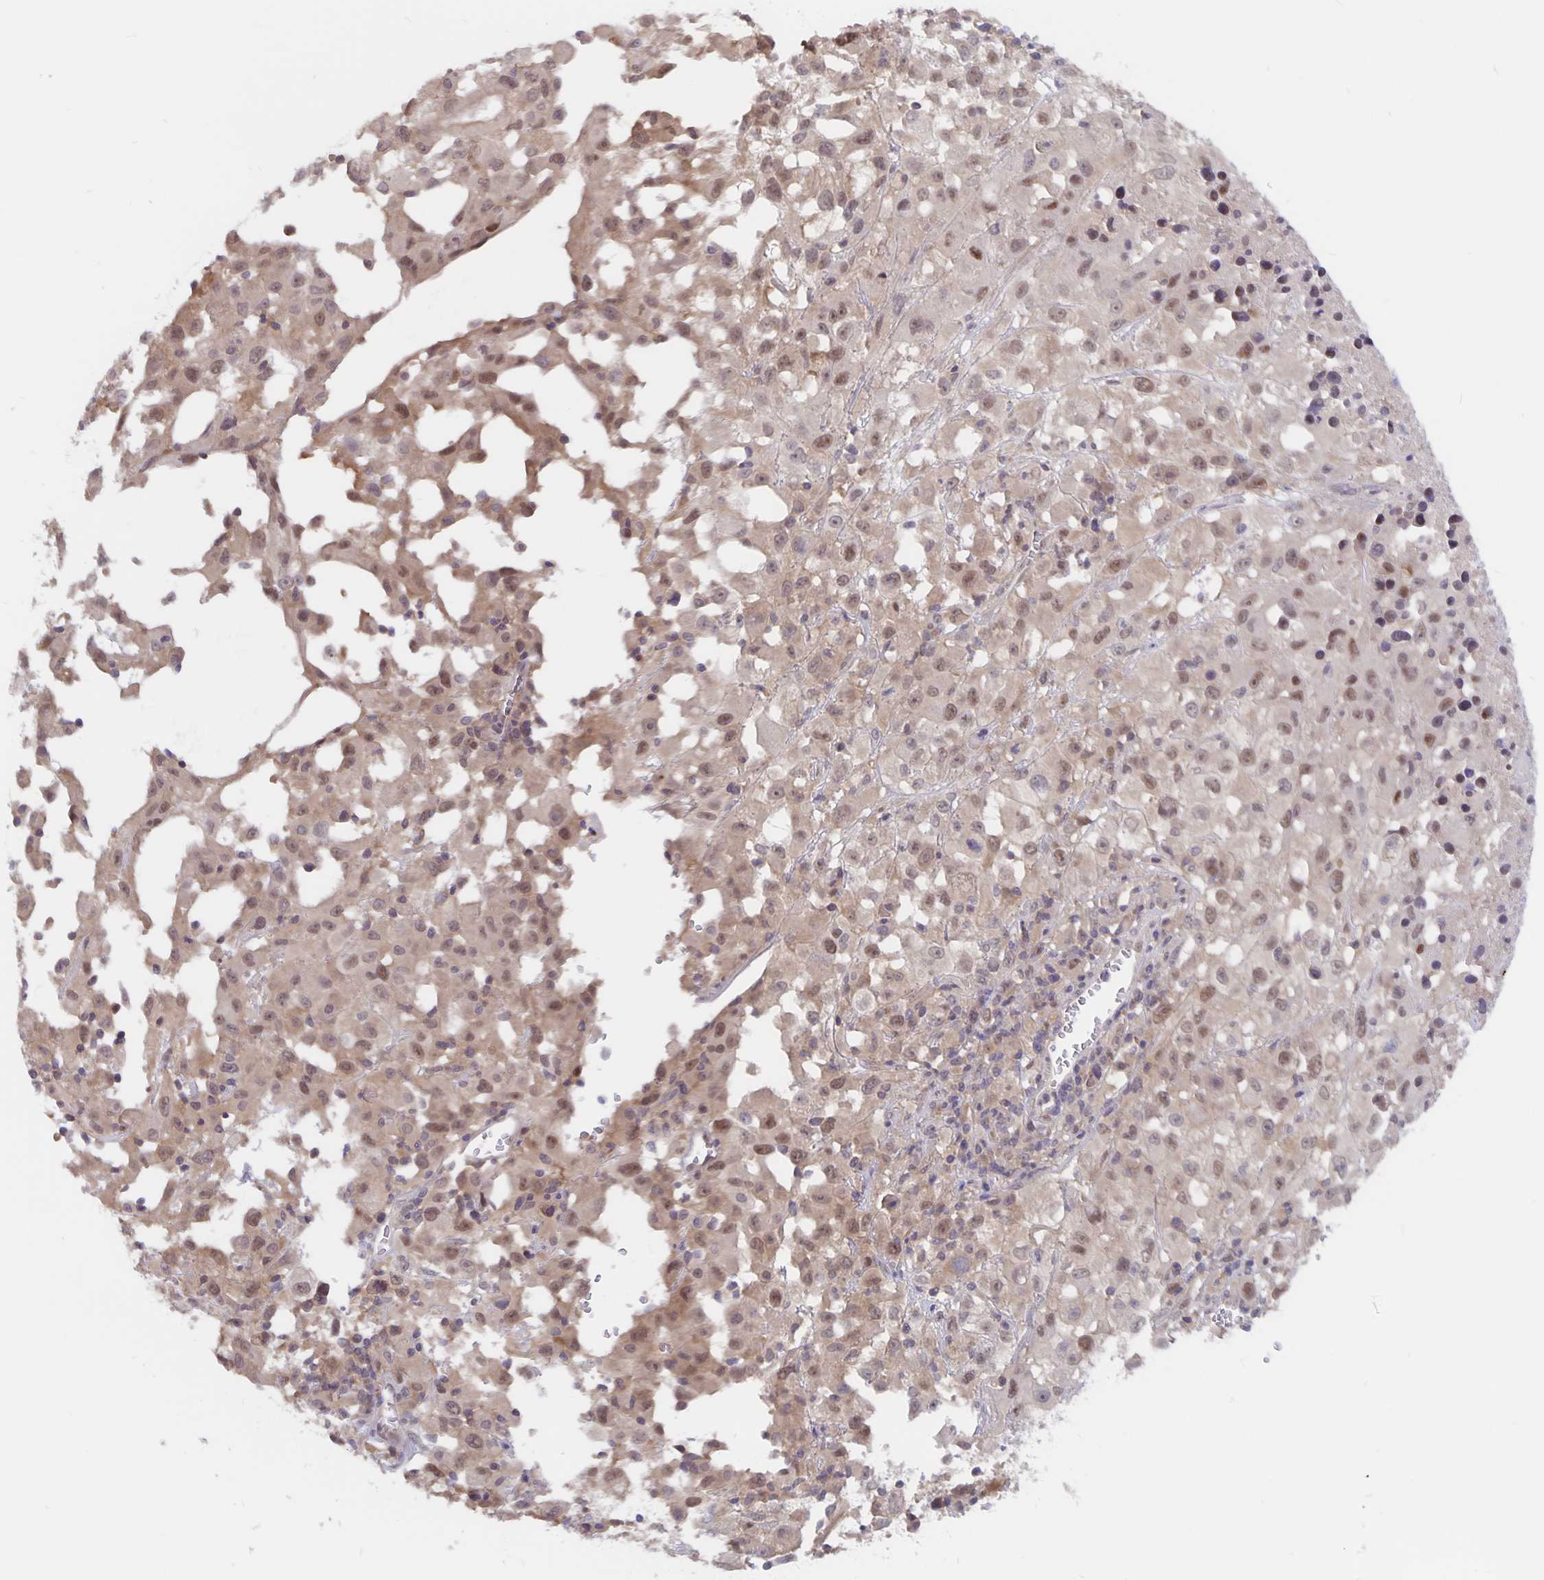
{"staining": {"intensity": "weak", "quantity": ">75%", "location": "nuclear"}, "tissue": "melanoma", "cell_type": "Tumor cells", "image_type": "cancer", "snomed": [{"axis": "morphology", "description": "Malignant melanoma, Metastatic site"}, {"axis": "topography", "description": "Soft tissue"}], "caption": "A brown stain labels weak nuclear staining of a protein in human malignant melanoma (metastatic site) tumor cells.", "gene": "BAG6", "patient": {"sex": "male", "age": 50}}